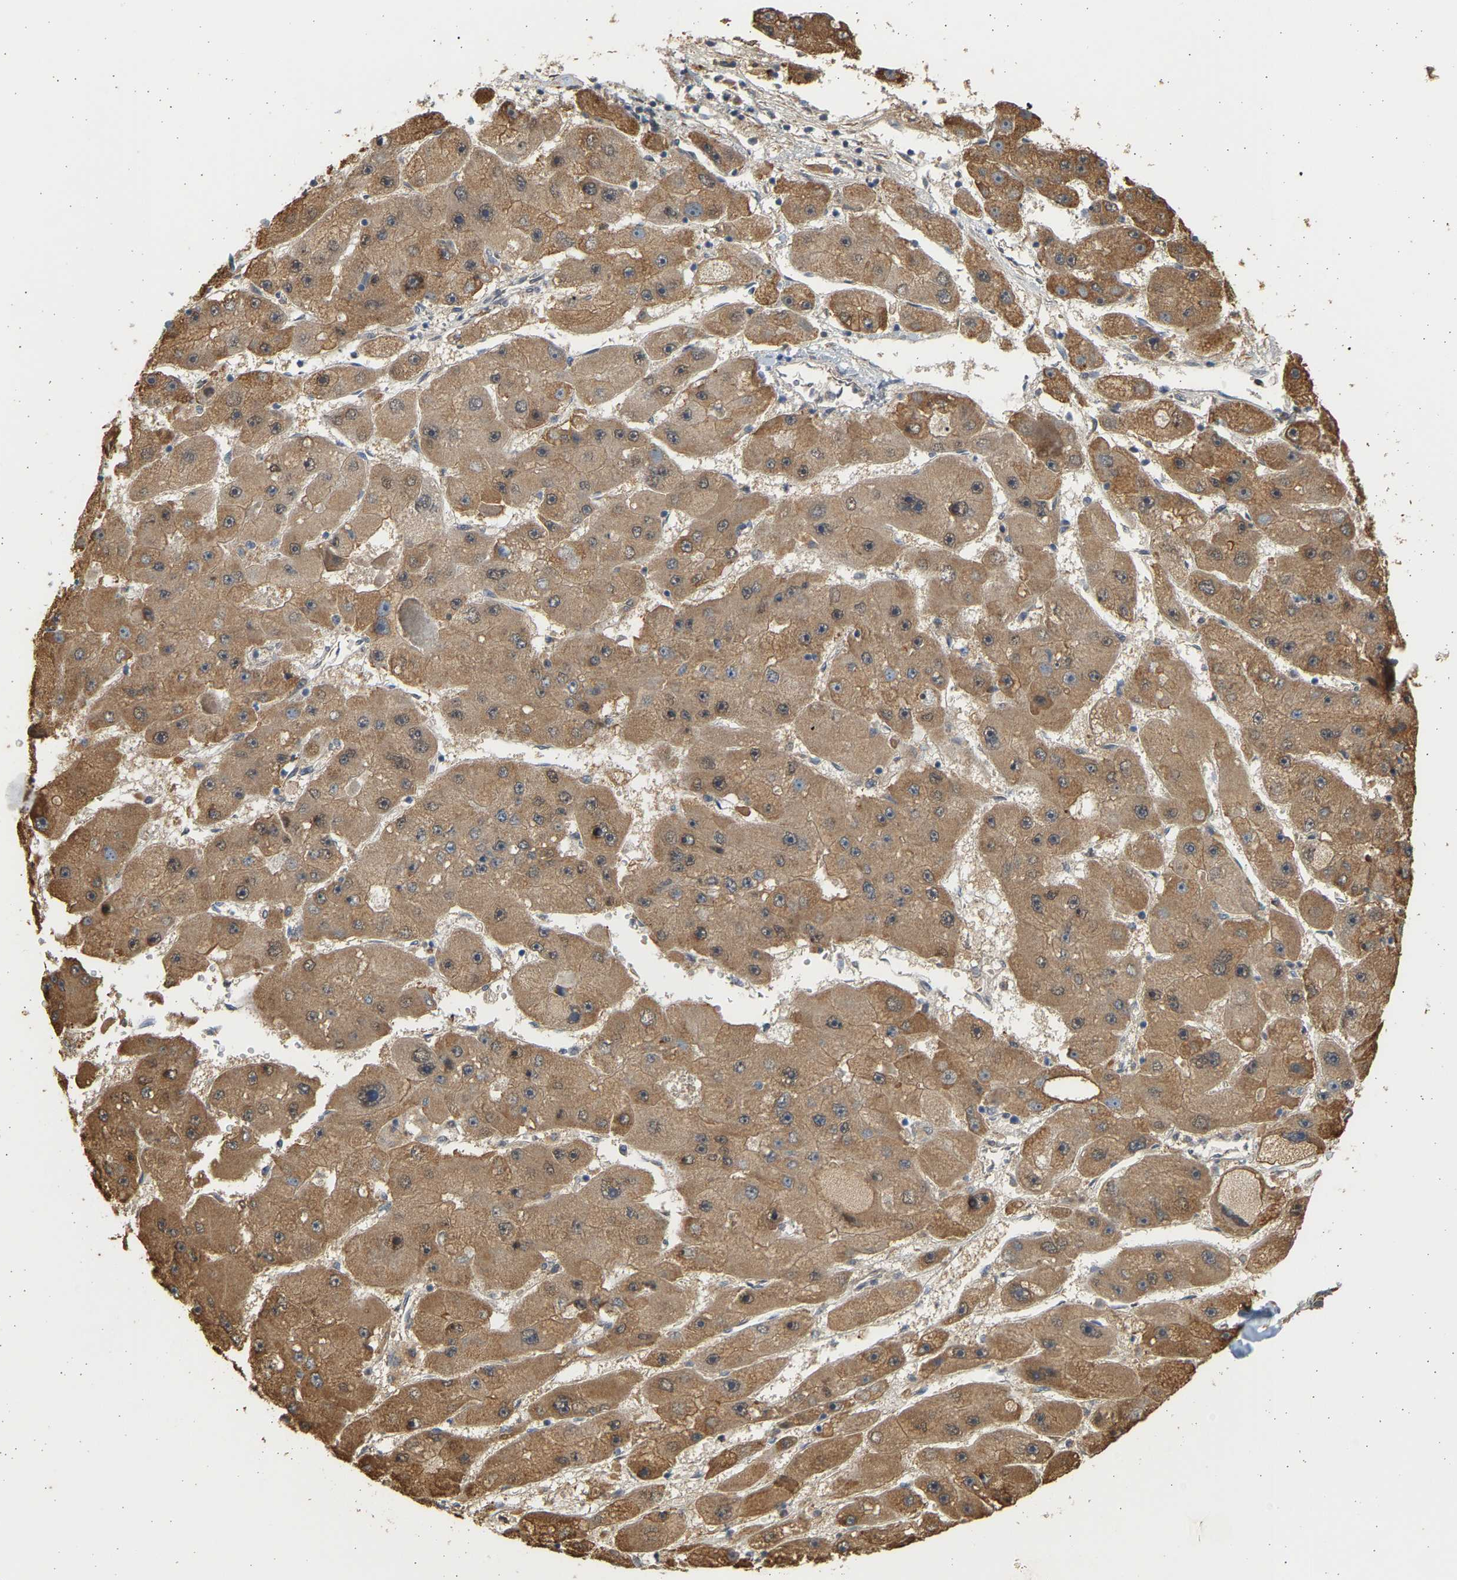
{"staining": {"intensity": "moderate", "quantity": ">75%", "location": "cytoplasmic/membranous"}, "tissue": "liver cancer", "cell_type": "Tumor cells", "image_type": "cancer", "snomed": [{"axis": "morphology", "description": "Carcinoma, Hepatocellular, NOS"}, {"axis": "topography", "description": "Liver"}], "caption": "Immunohistochemical staining of liver cancer shows medium levels of moderate cytoplasmic/membranous expression in about >75% of tumor cells.", "gene": "B4GALT6", "patient": {"sex": "female", "age": 61}}